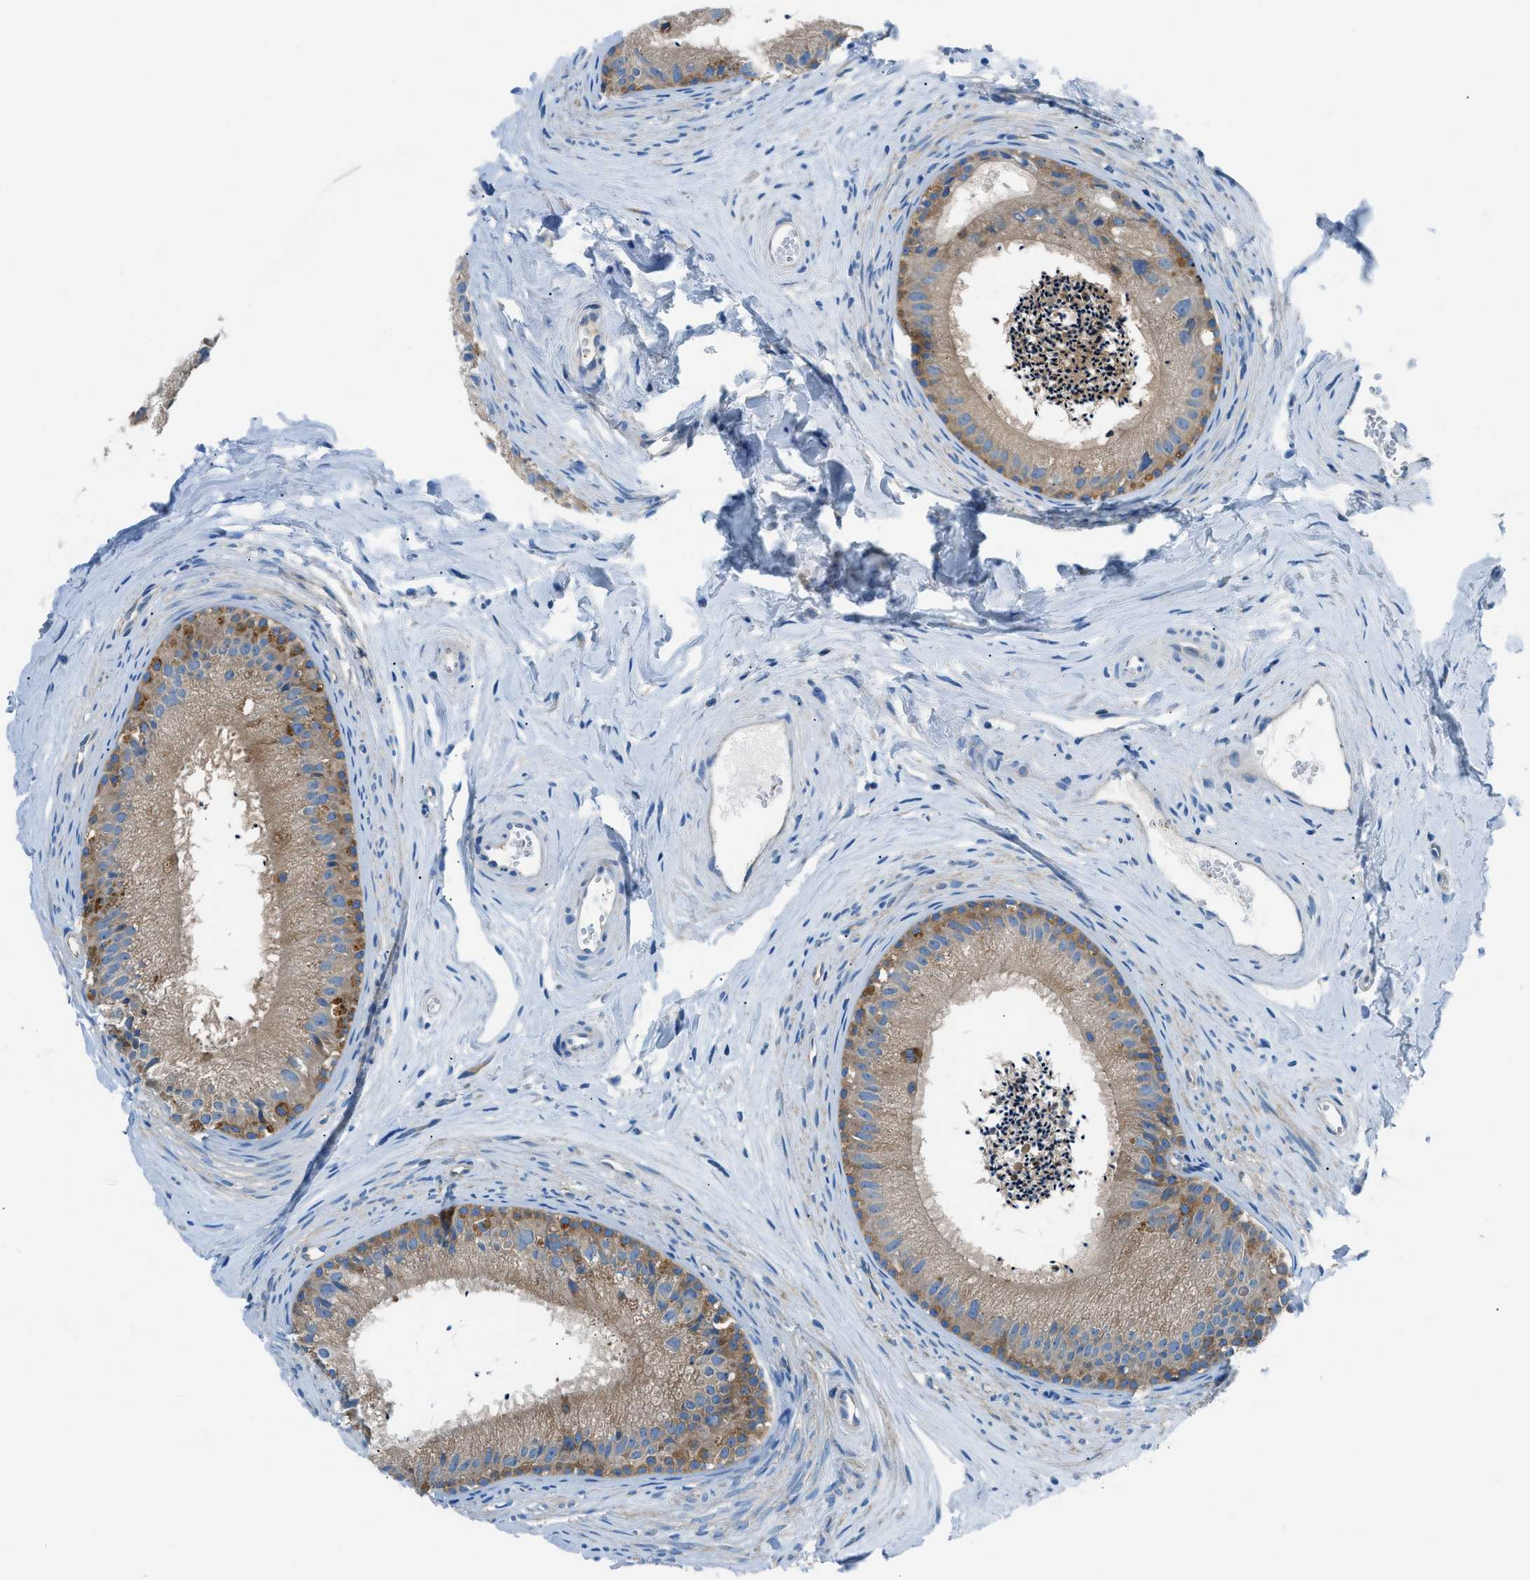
{"staining": {"intensity": "moderate", "quantity": "25%-75%", "location": "cytoplasmic/membranous"}, "tissue": "epididymis", "cell_type": "Glandular cells", "image_type": "normal", "snomed": [{"axis": "morphology", "description": "Normal tissue, NOS"}, {"axis": "topography", "description": "Epididymis"}], "caption": "Immunohistochemical staining of normal epididymis demonstrates medium levels of moderate cytoplasmic/membranous staining in approximately 25%-75% of glandular cells.", "gene": "SARS1", "patient": {"sex": "male", "age": 56}}